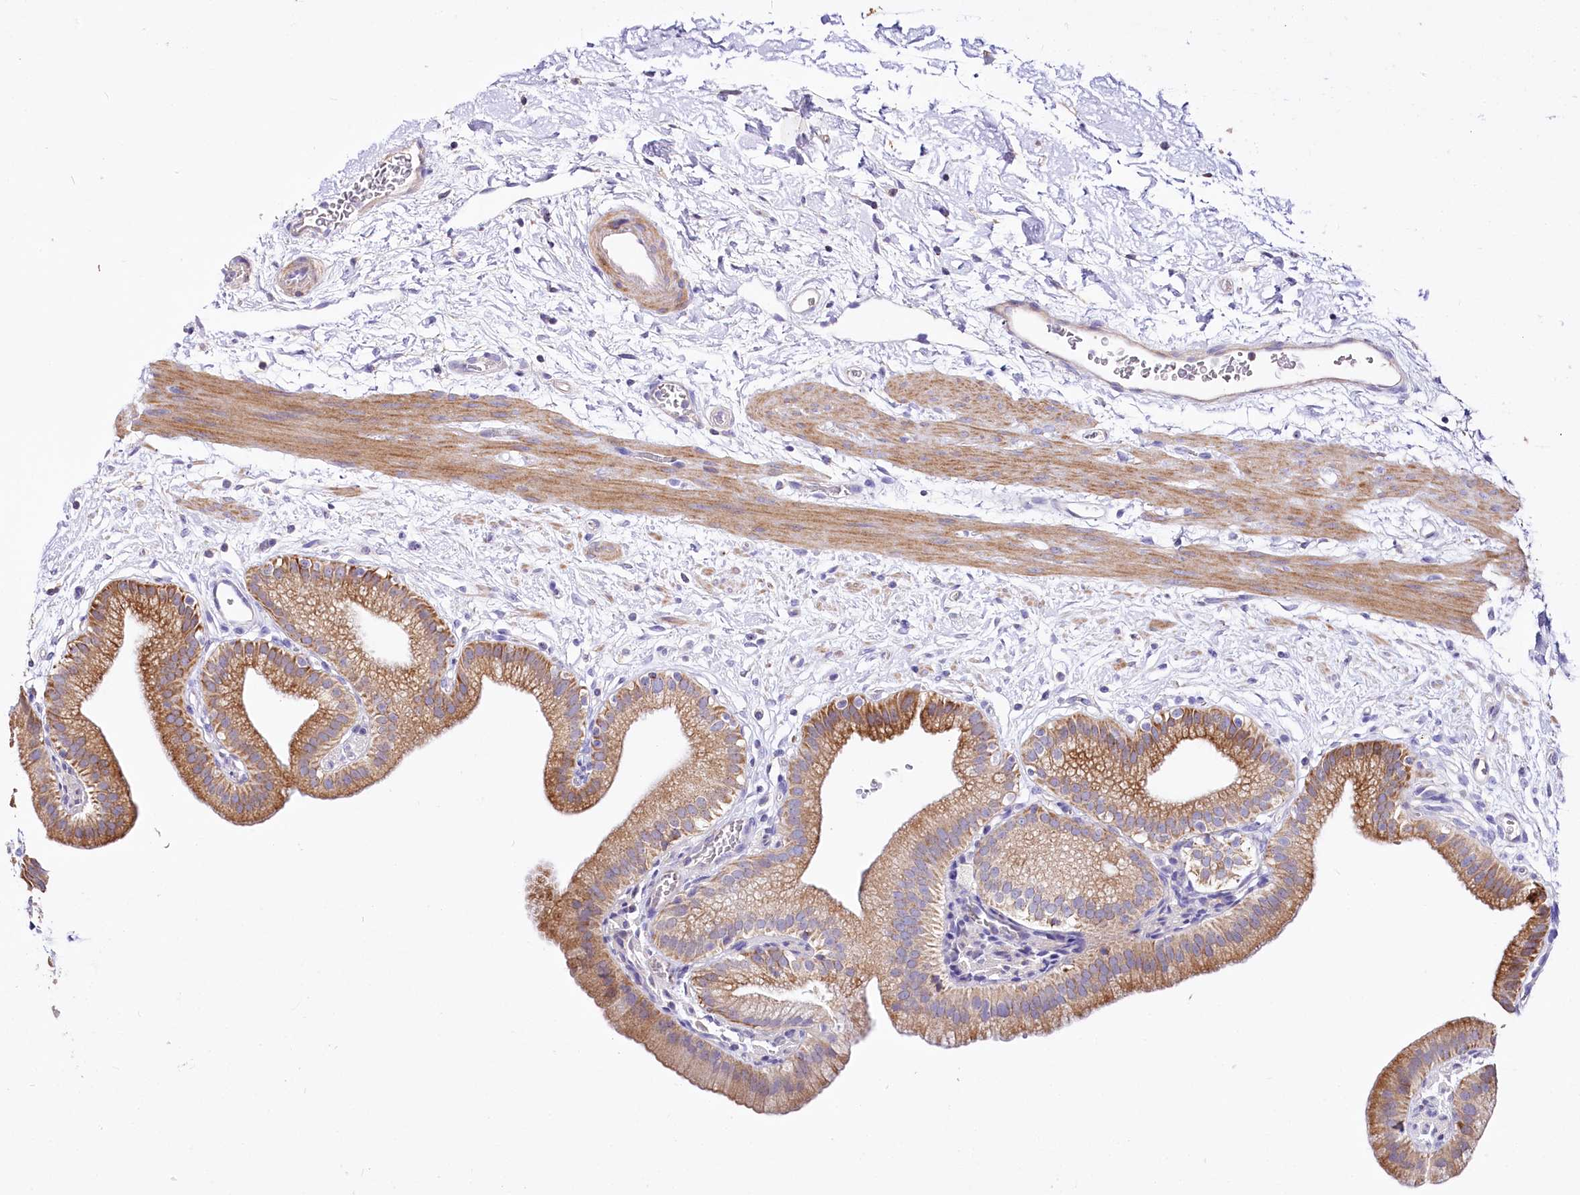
{"staining": {"intensity": "moderate", "quantity": ">75%", "location": "cytoplasmic/membranous"}, "tissue": "gallbladder", "cell_type": "Glandular cells", "image_type": "normal", "snomed": [{"axis": "morphology", "description": "Normal tissue, NOS"}, {"axis": "topography", "description": "Gallbladder"}], "caption": "This histopathology image demonstrates immunohistochemistry staining of normal human gallbladder, with medium moderate cytoplasmic/membranous expression in approximately >75% of glandular cells.", "gene": "PTER", "patient": {"sex": "male", "age": 55}}